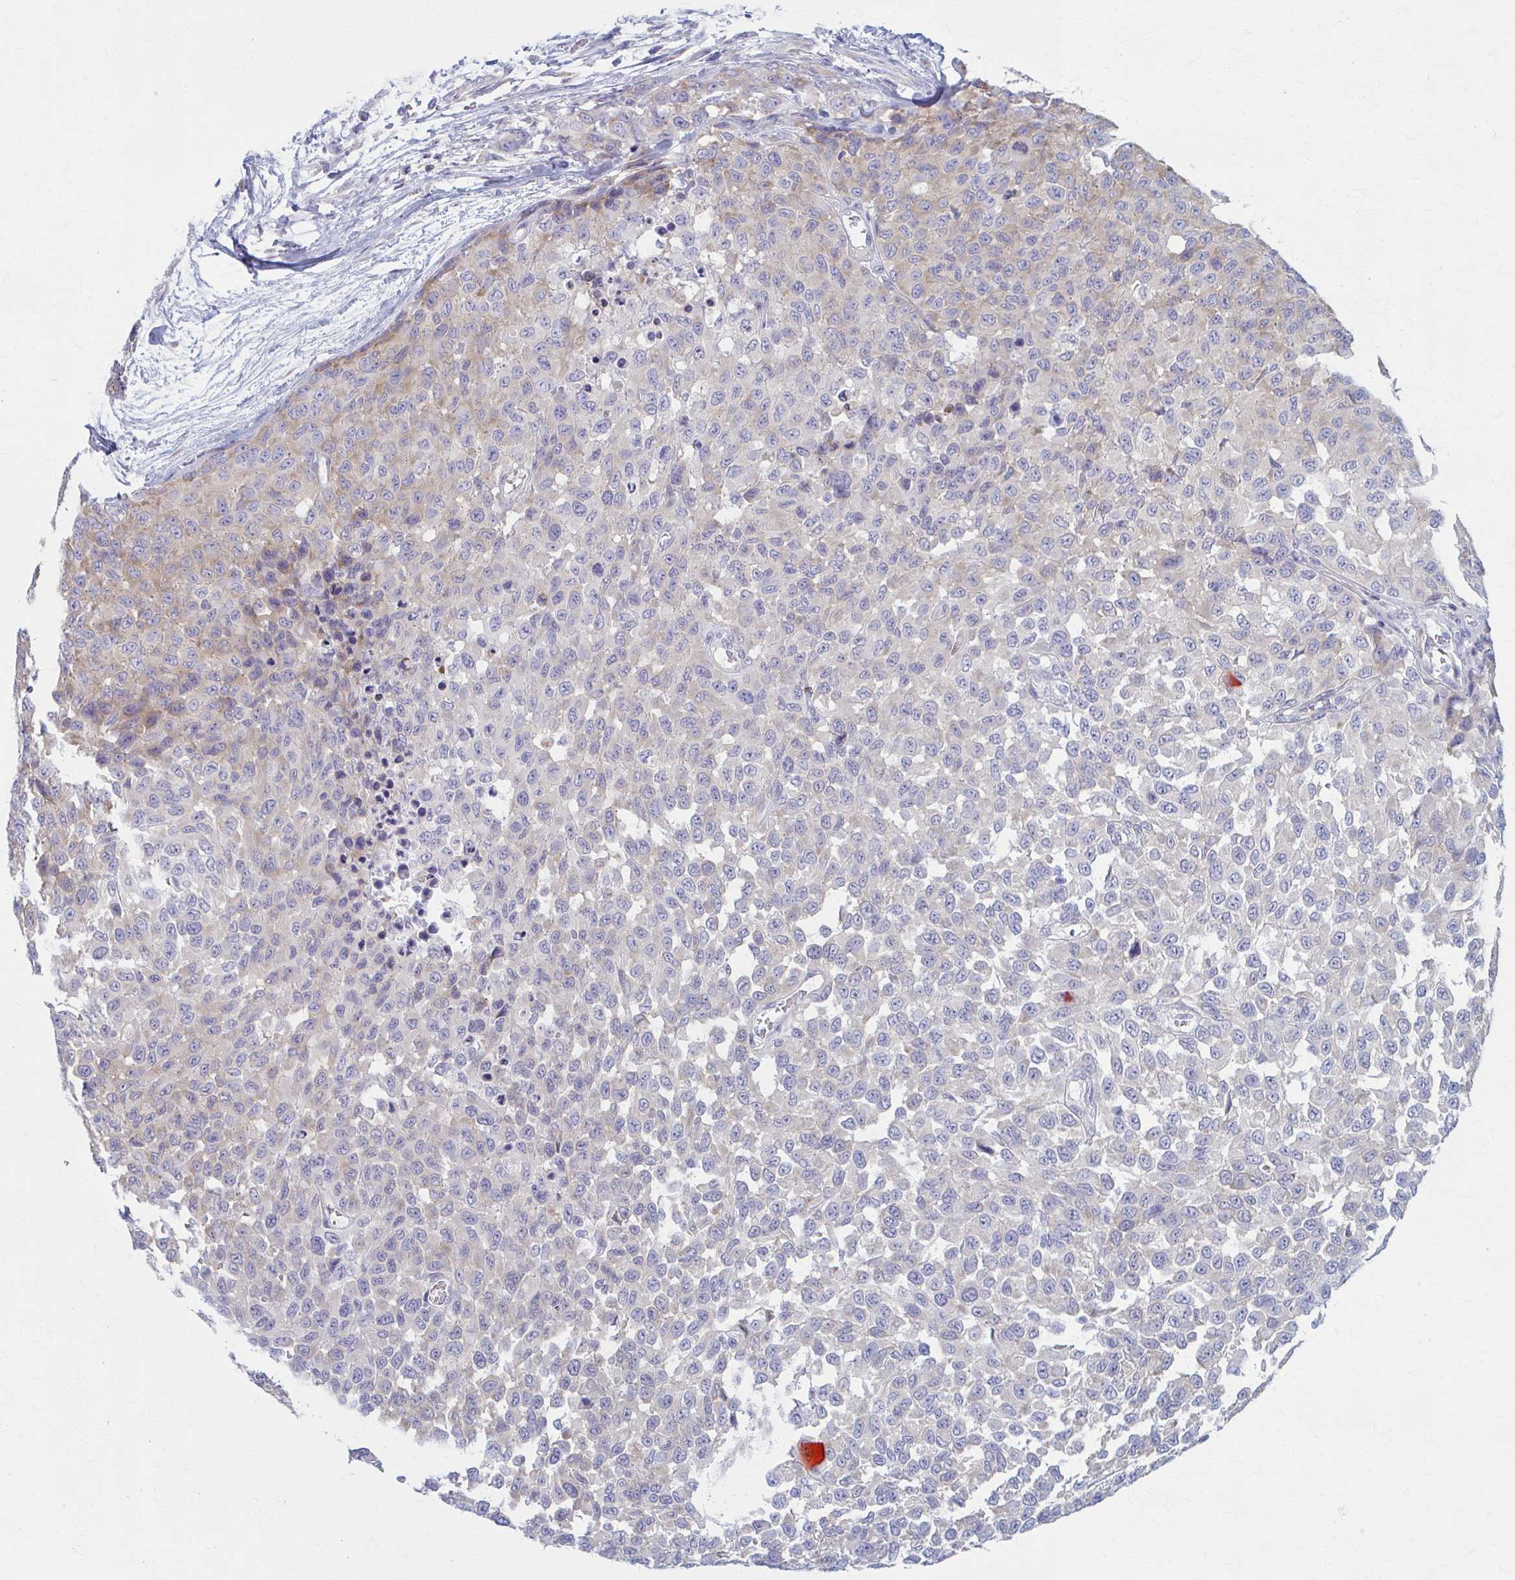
{"staining": {"intensity": "weak", "quantity": "<25%", "location": "cytoplasmic/membranous"}, "tissue": "melanoma", "cell_type": "Tumor cells", "image_type": "cancer", "snomed": [{"axis": "morphology", "description": "Malignant melanoma, NOS"}, {"axis": "topography", "description": "Skin"}], "caption": "An image of human malignant melanoma is negative for staining in tumor cells. (DAB immunohistochemistry visualized using brightfield microscopy, high magnification).", "gene": "PRKRA", "patient": {"sex": "male", "age": 62}}